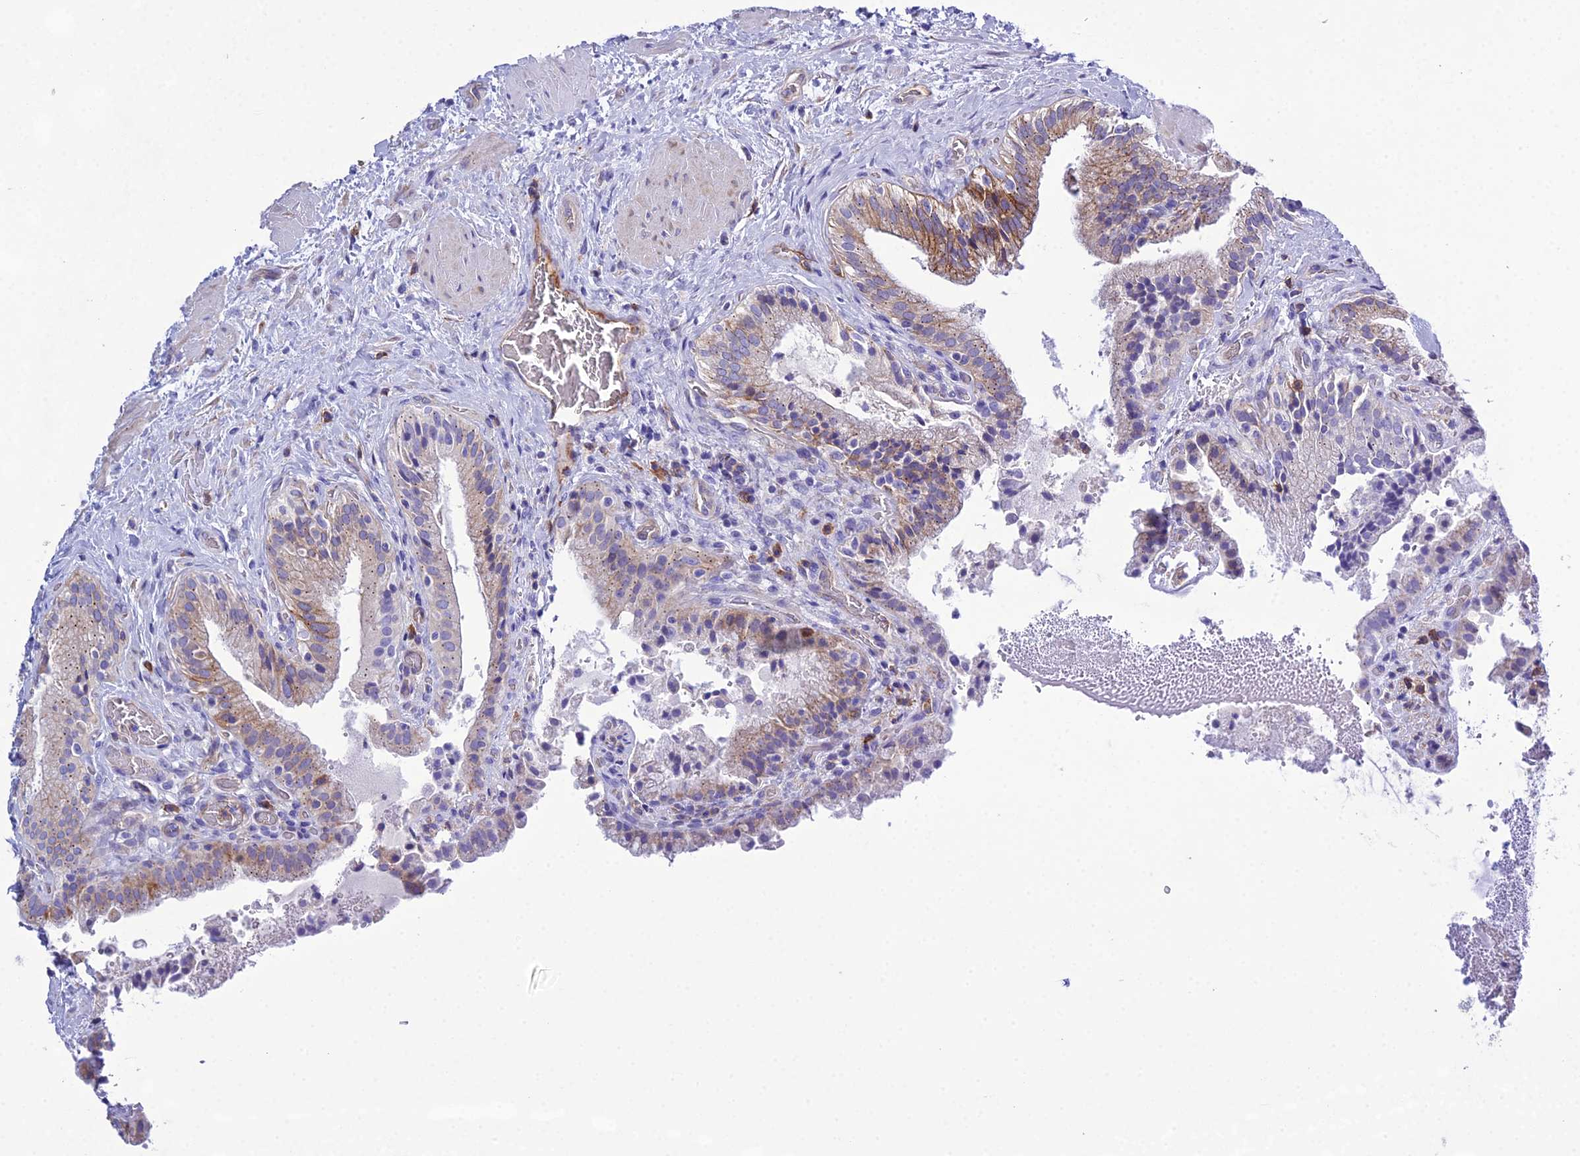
{"staining": {"intensity": "moderate", "quantity": "<25%", "location": "cytoplasmic/membranous"}, "tissue": "gallbladder", "cell_type": "Glandular cells", "image_type": "normal", "snomed": [{"axis": "morphology", "description": "Normal tissue, NOS"}, {"axis": "topography", "description": "Gallbladder"}], "caption": "Gallbladder stained with a brown dye exhibits moderate cytoplasmic/membranous positive expression in about <25% of glandular cells.", "gene": "OR1Q1", "patient": {"sex": "male", "age": 24}}